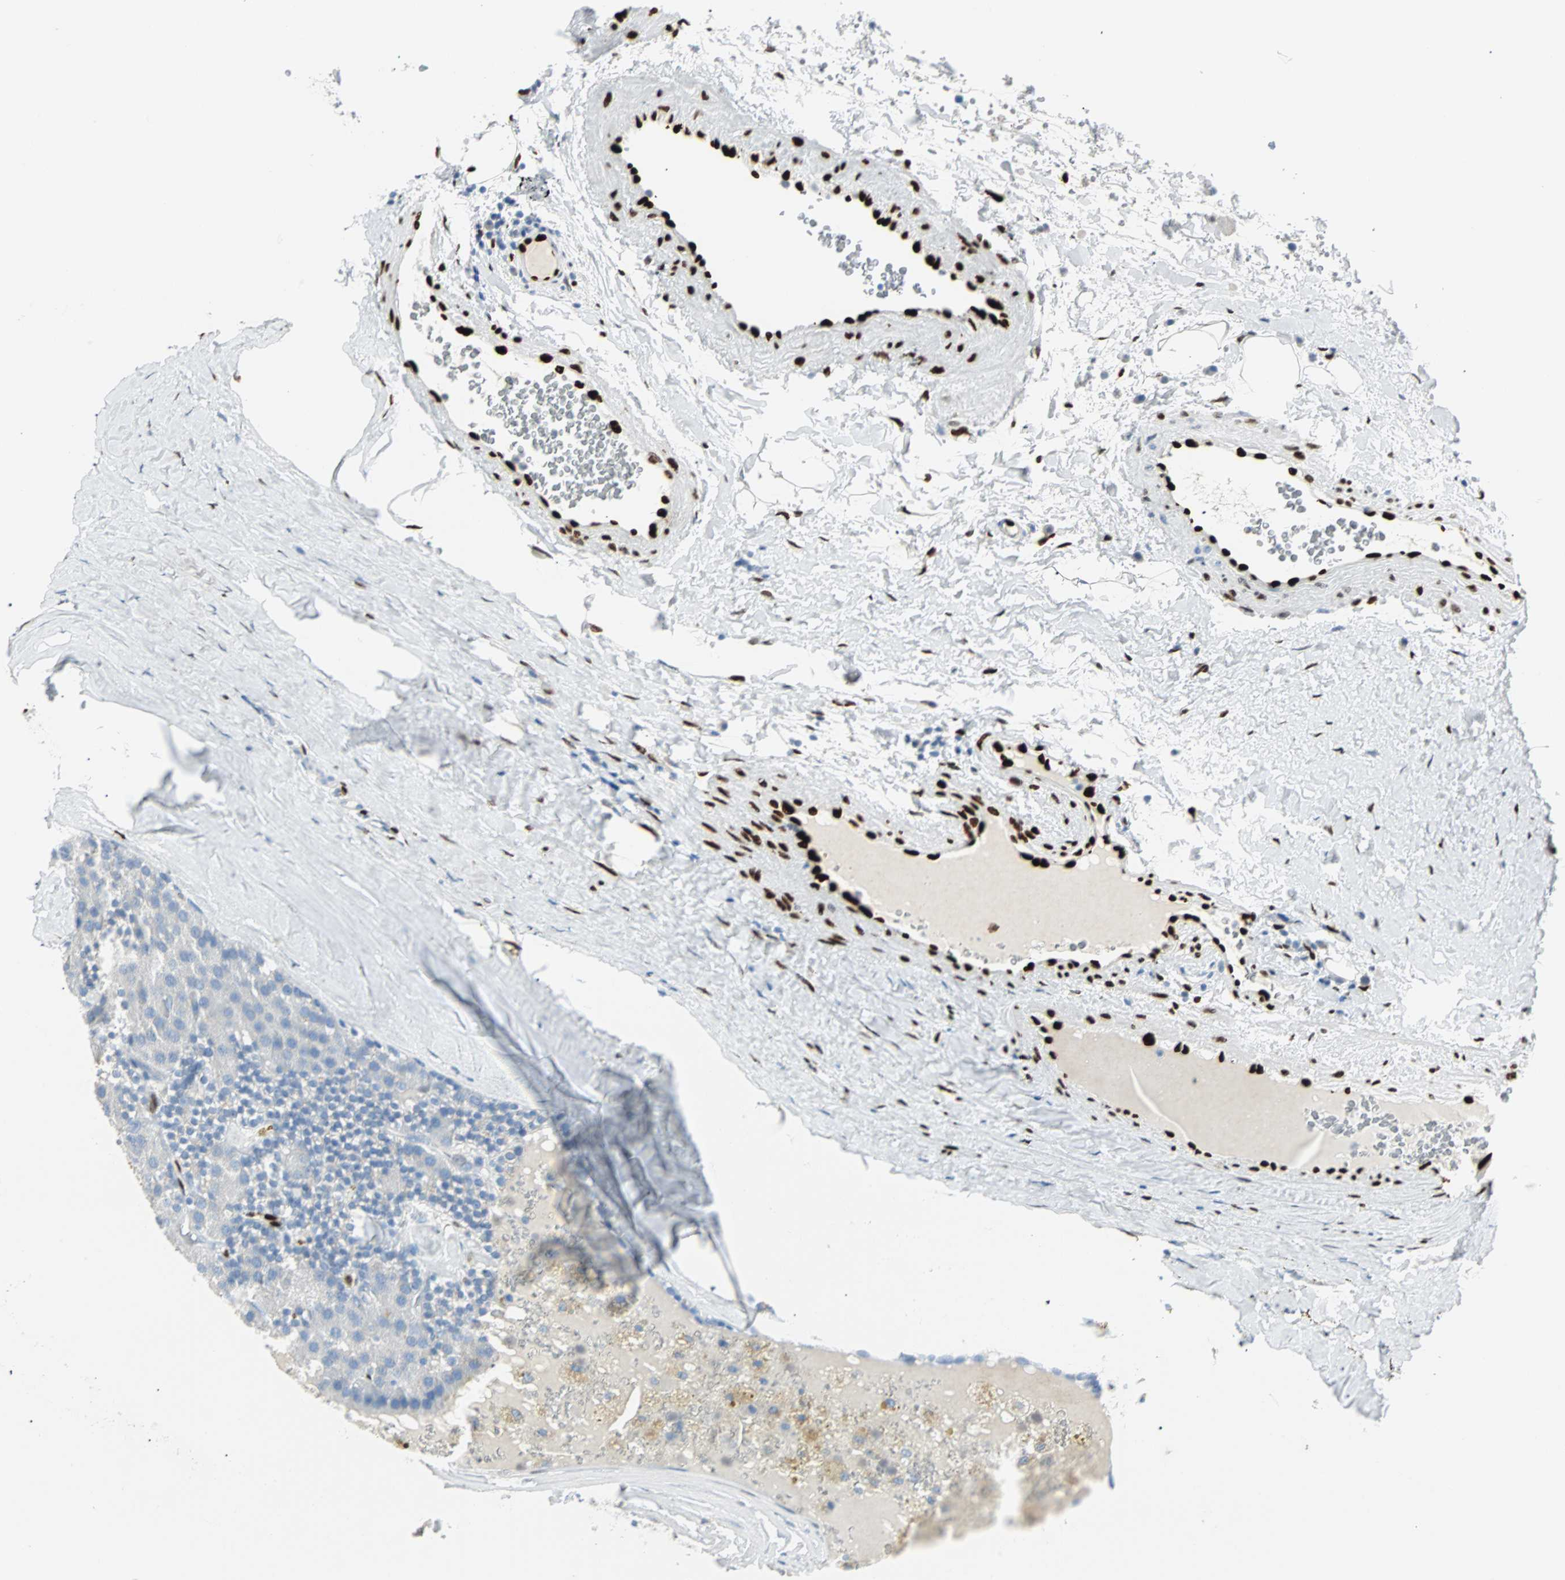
{"staining": {"intensity": "negative", "quantity": "none", "location": "none"}, "tissue": "parathyroid gland", "cell_type": "Glandular cells", "image_type": "normal", "snomed": [{"axis": "morphology", "description": "Normal tissue, NOS"}, {"axis": "morphology", "description": "Adenoma, NOS"}, {"axis": "topography", "description": "Parathyroid gland"}], "caption": "High power microscopy image of an immunohistochemistry (IHC) photomicrograph of unremarkable parathyroid gland, revealing no significant staining in glandular cells.", "gene": "IL33", "patient": {"sex": "female", "age": 86}}